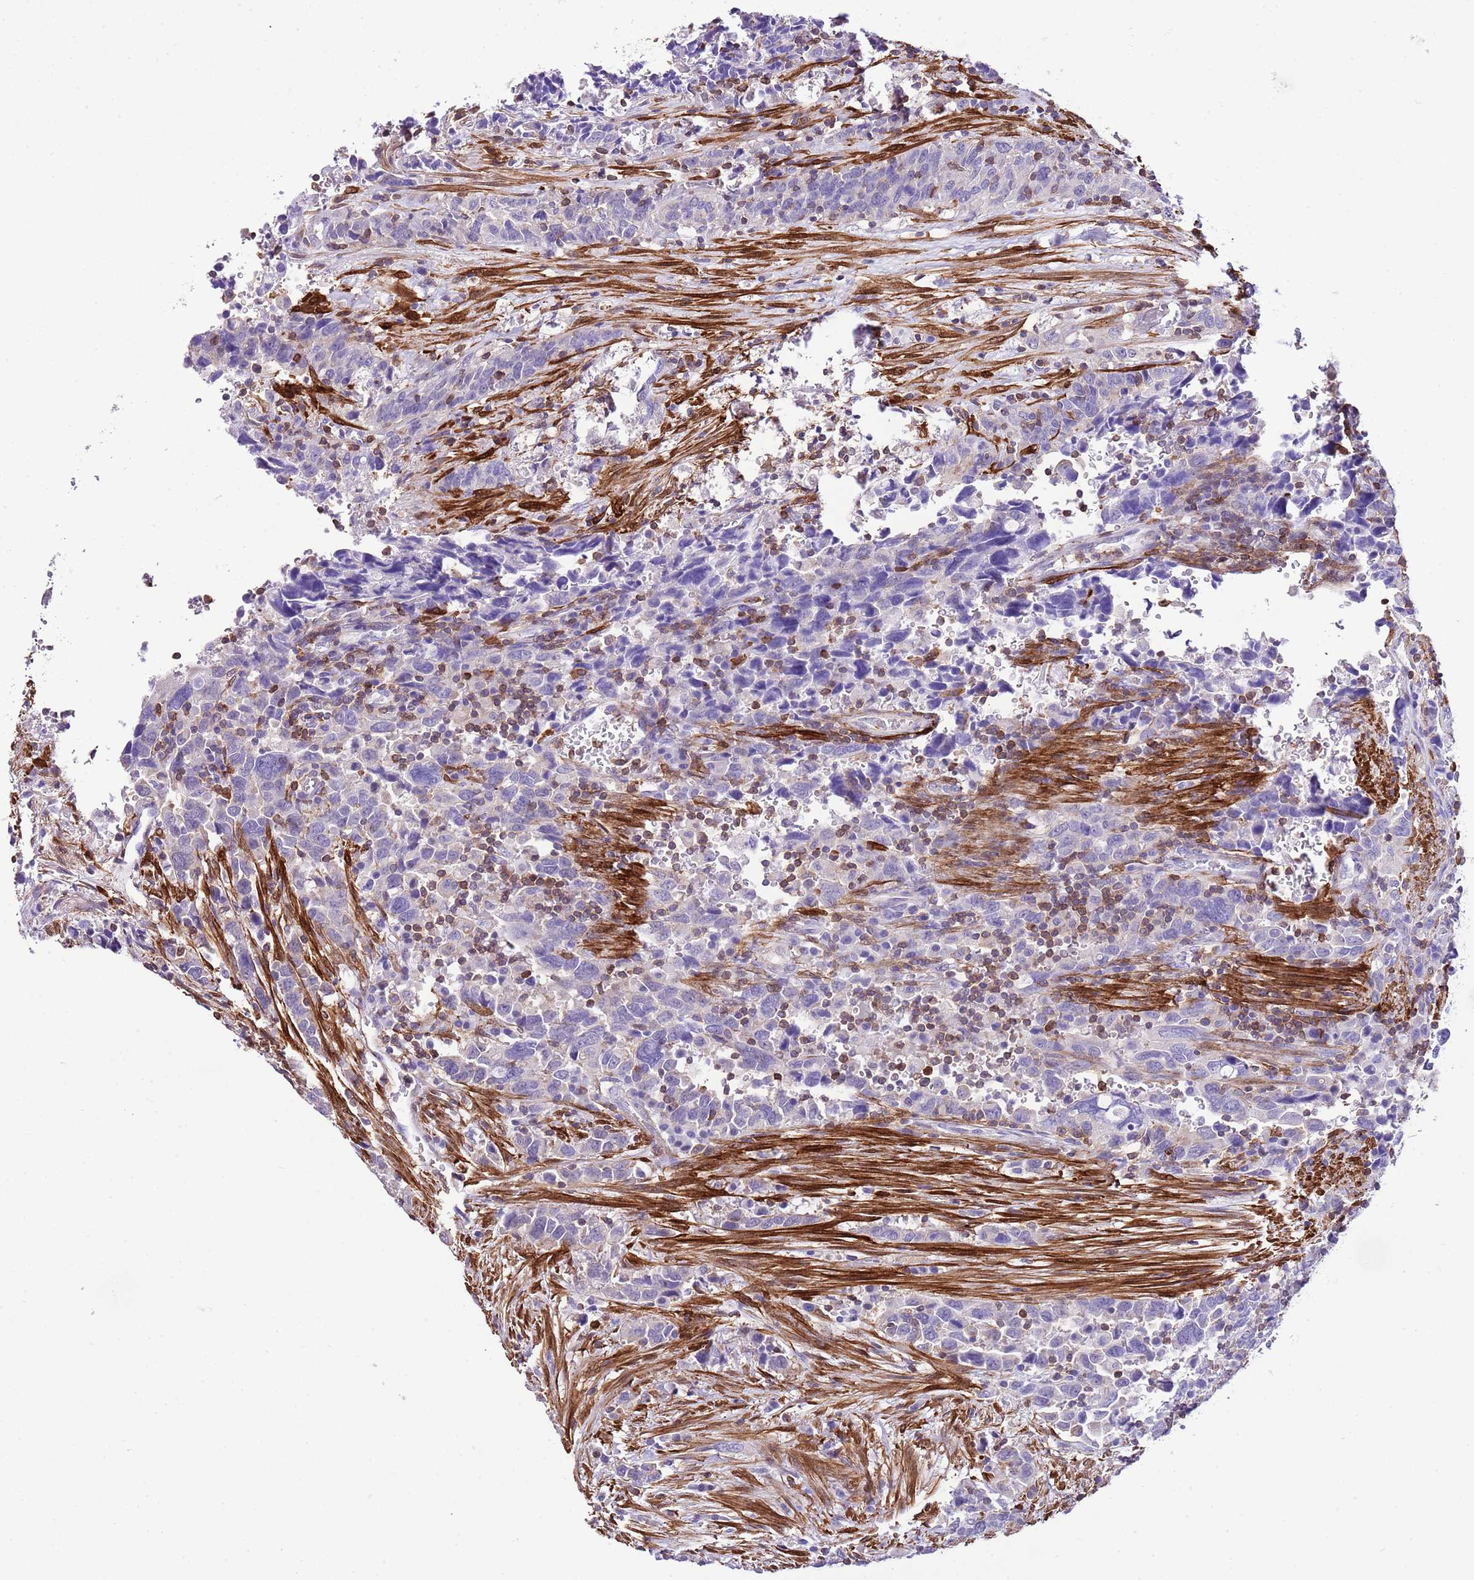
{"staining": {"intensity": "negative", "quantity": "none", "location": "none"}, "tissue": "urothelial cancer", "cell_type": "Tumor cells", "image_type": "cancer", "snomed": [{"axis": "morphology", "description": "Urothelial carcinoma, High grade"}, {"axis": "topography", "description": "Urinary bladder"}], "caption": "DAB (3,3'-diaminobenzidine) immunohistochemical staining of human urothelial cancer reveals no significant staining in tumor cells.", "gene": "CNN2", "patient": {"sex": "male", "age": 61}}